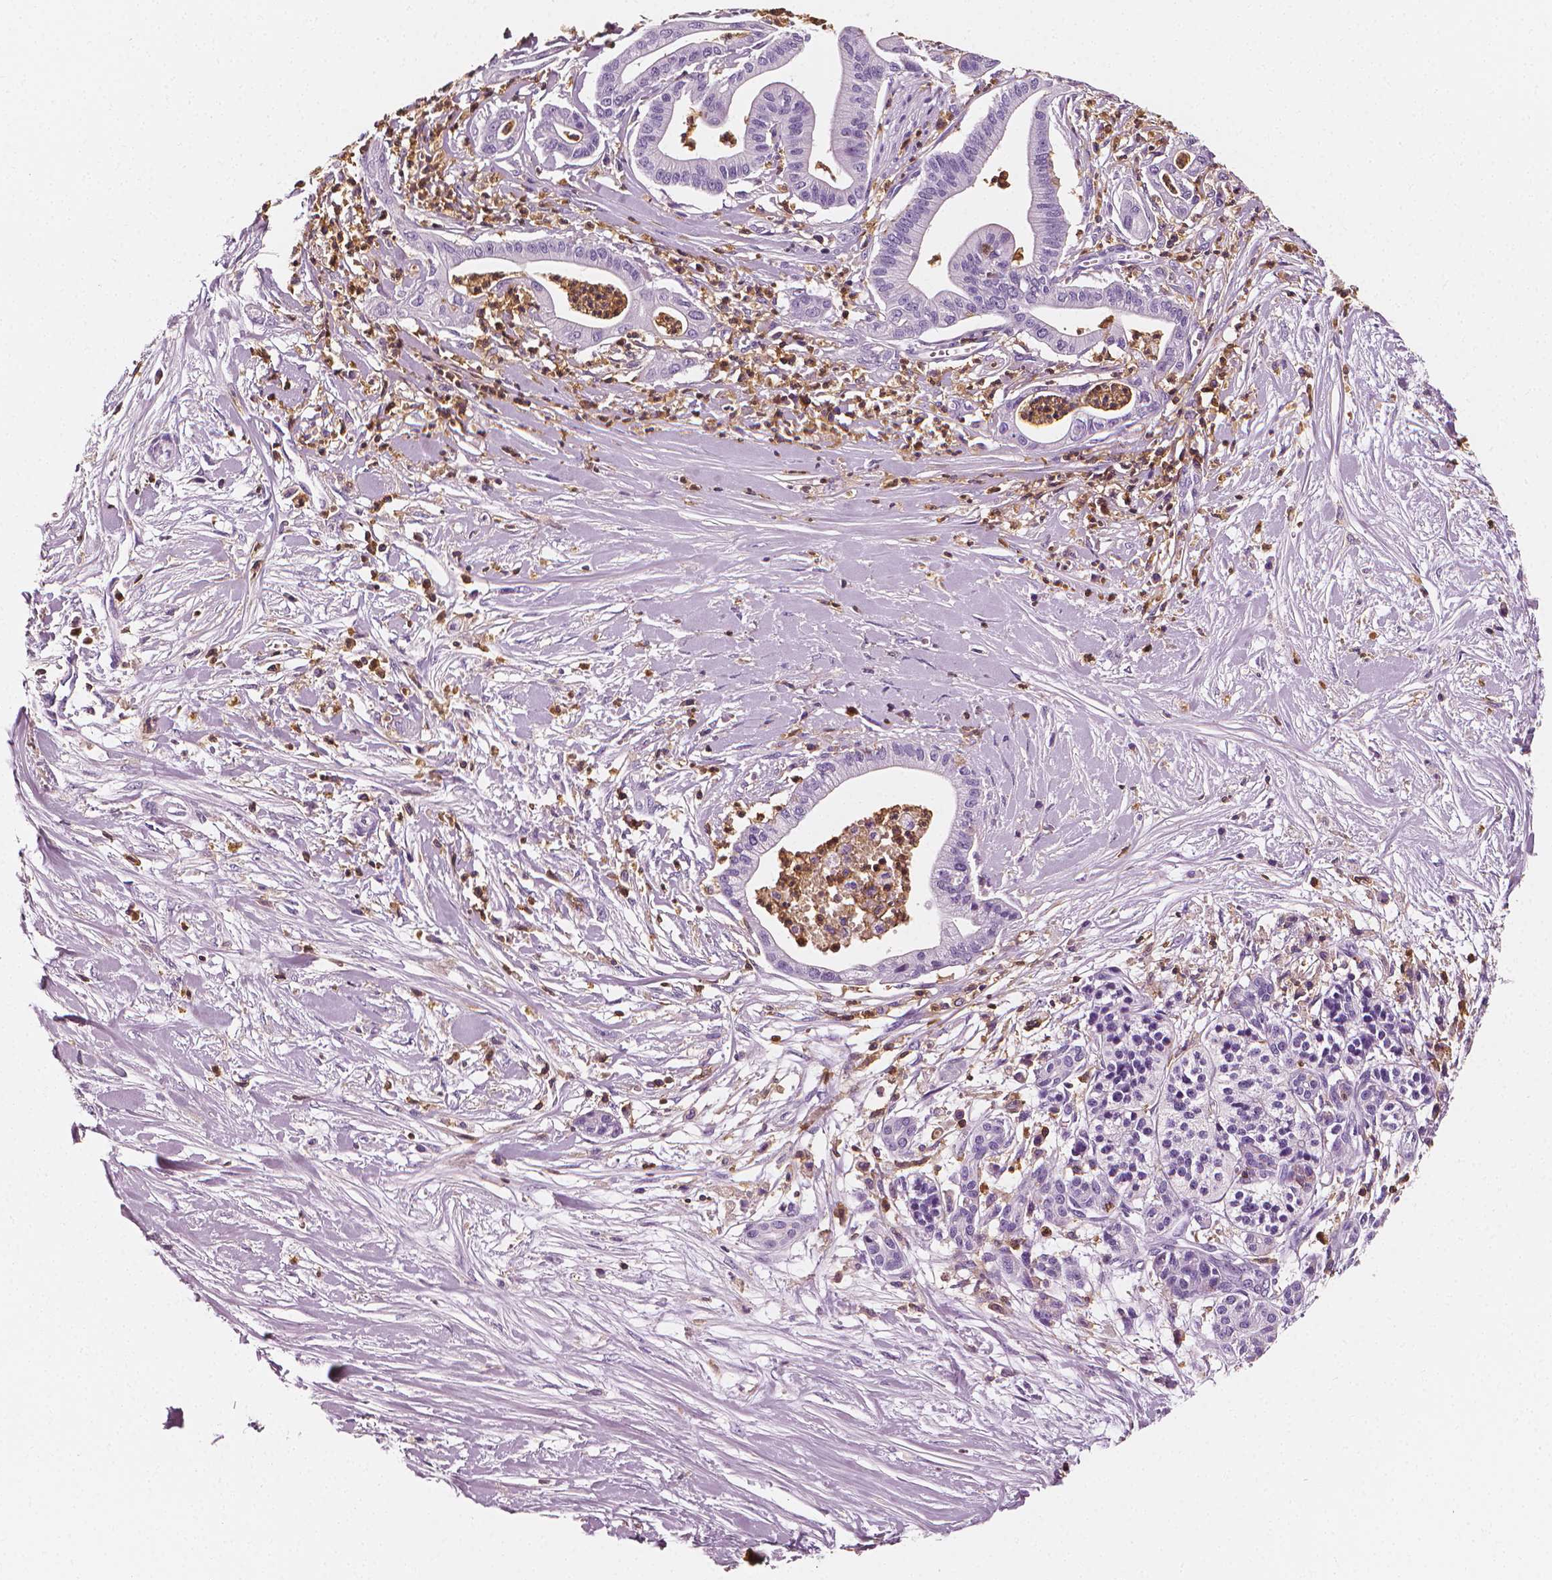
{"staining": {"intensity": "negative", "quantity": "none", "location": "none"}, "tissue": "pancreatic cancer", "cell_type": "Tumor cells", "image_type": "cancer", "snomed": [{"axis": "morphology", "description": "Normal tissue, NOS"}, {"axis": "morphology", "description": "Adenocarcinoma, NOS"}, {"axis": "topography", "description": "Lymph node"}, {"axis": "topography", "description": "Pancreas"}], "caption": "DAB (3,3'-diaminobenzidine) immunohistochemical staining of human pancreatic cancer (adenocarcinoma) displays no significant staining in tumor cells. (DAB immunohistochemistry (IHC), high magnification).", "gene": "PTPRC", "patient": {"sex": "female", "age": 58}}